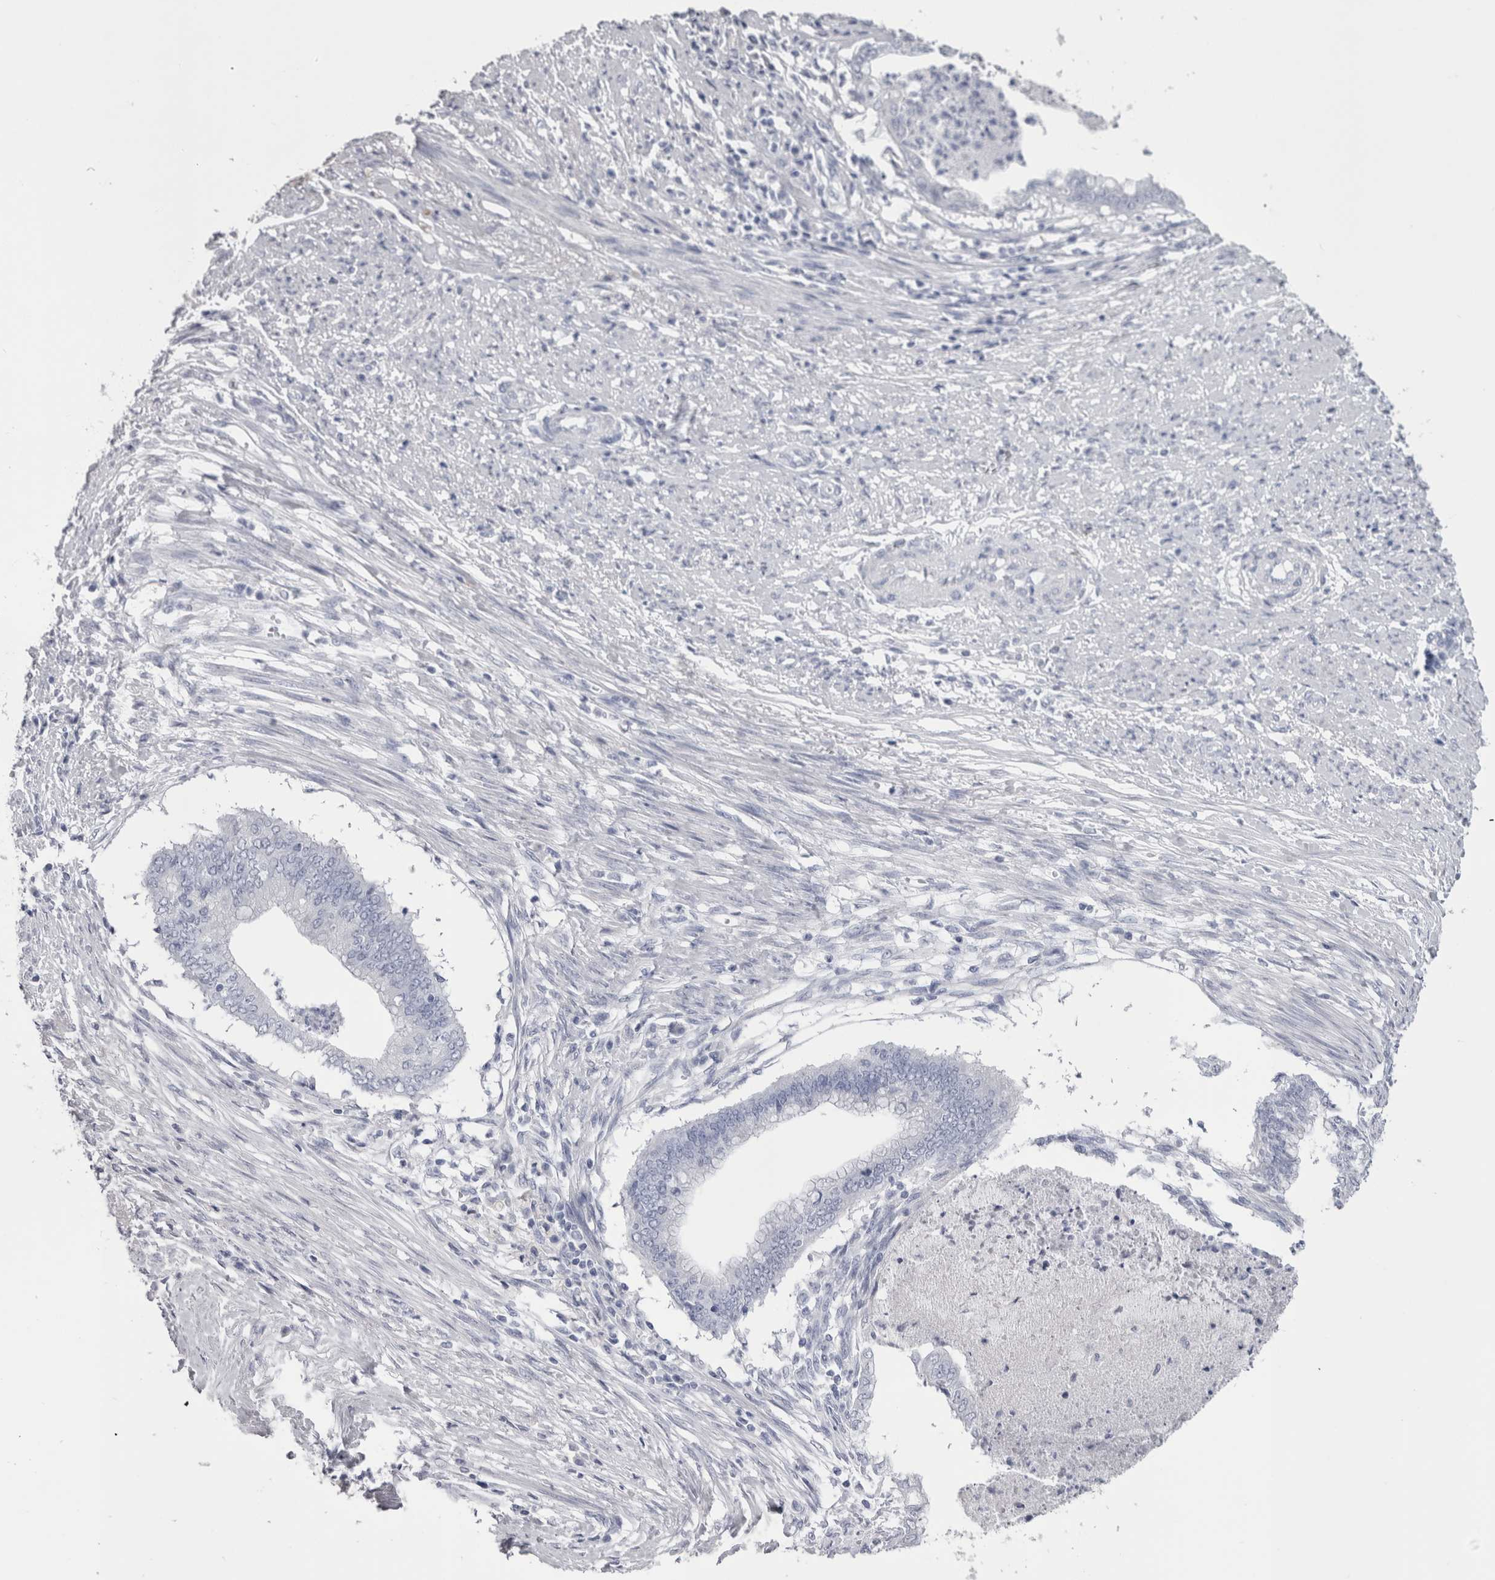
{"staining": {"intensity": "negative", "quantity": "none", "location": "none"}, "tissue": "endometrial cancer", "cell_type": "Tumor cells", "image_type": "cancer", "snomed": [{"axis": "morphology", "description": "Necrosis, NOS"}, {"axis": "morphology", "description": "Adenocarcinoma, NOS"}, {"axis": "topography", "description": "Endometrium"}], "caption": "This micrograph is of endometrial cancer stained with immunohistochemistry (IHC) to label a protein in brown with the nuclei are counter-stained blue. There is no positivity in tumor cells.", "gene": "PTH", "patient": {"sex": "female", "age": 79}}